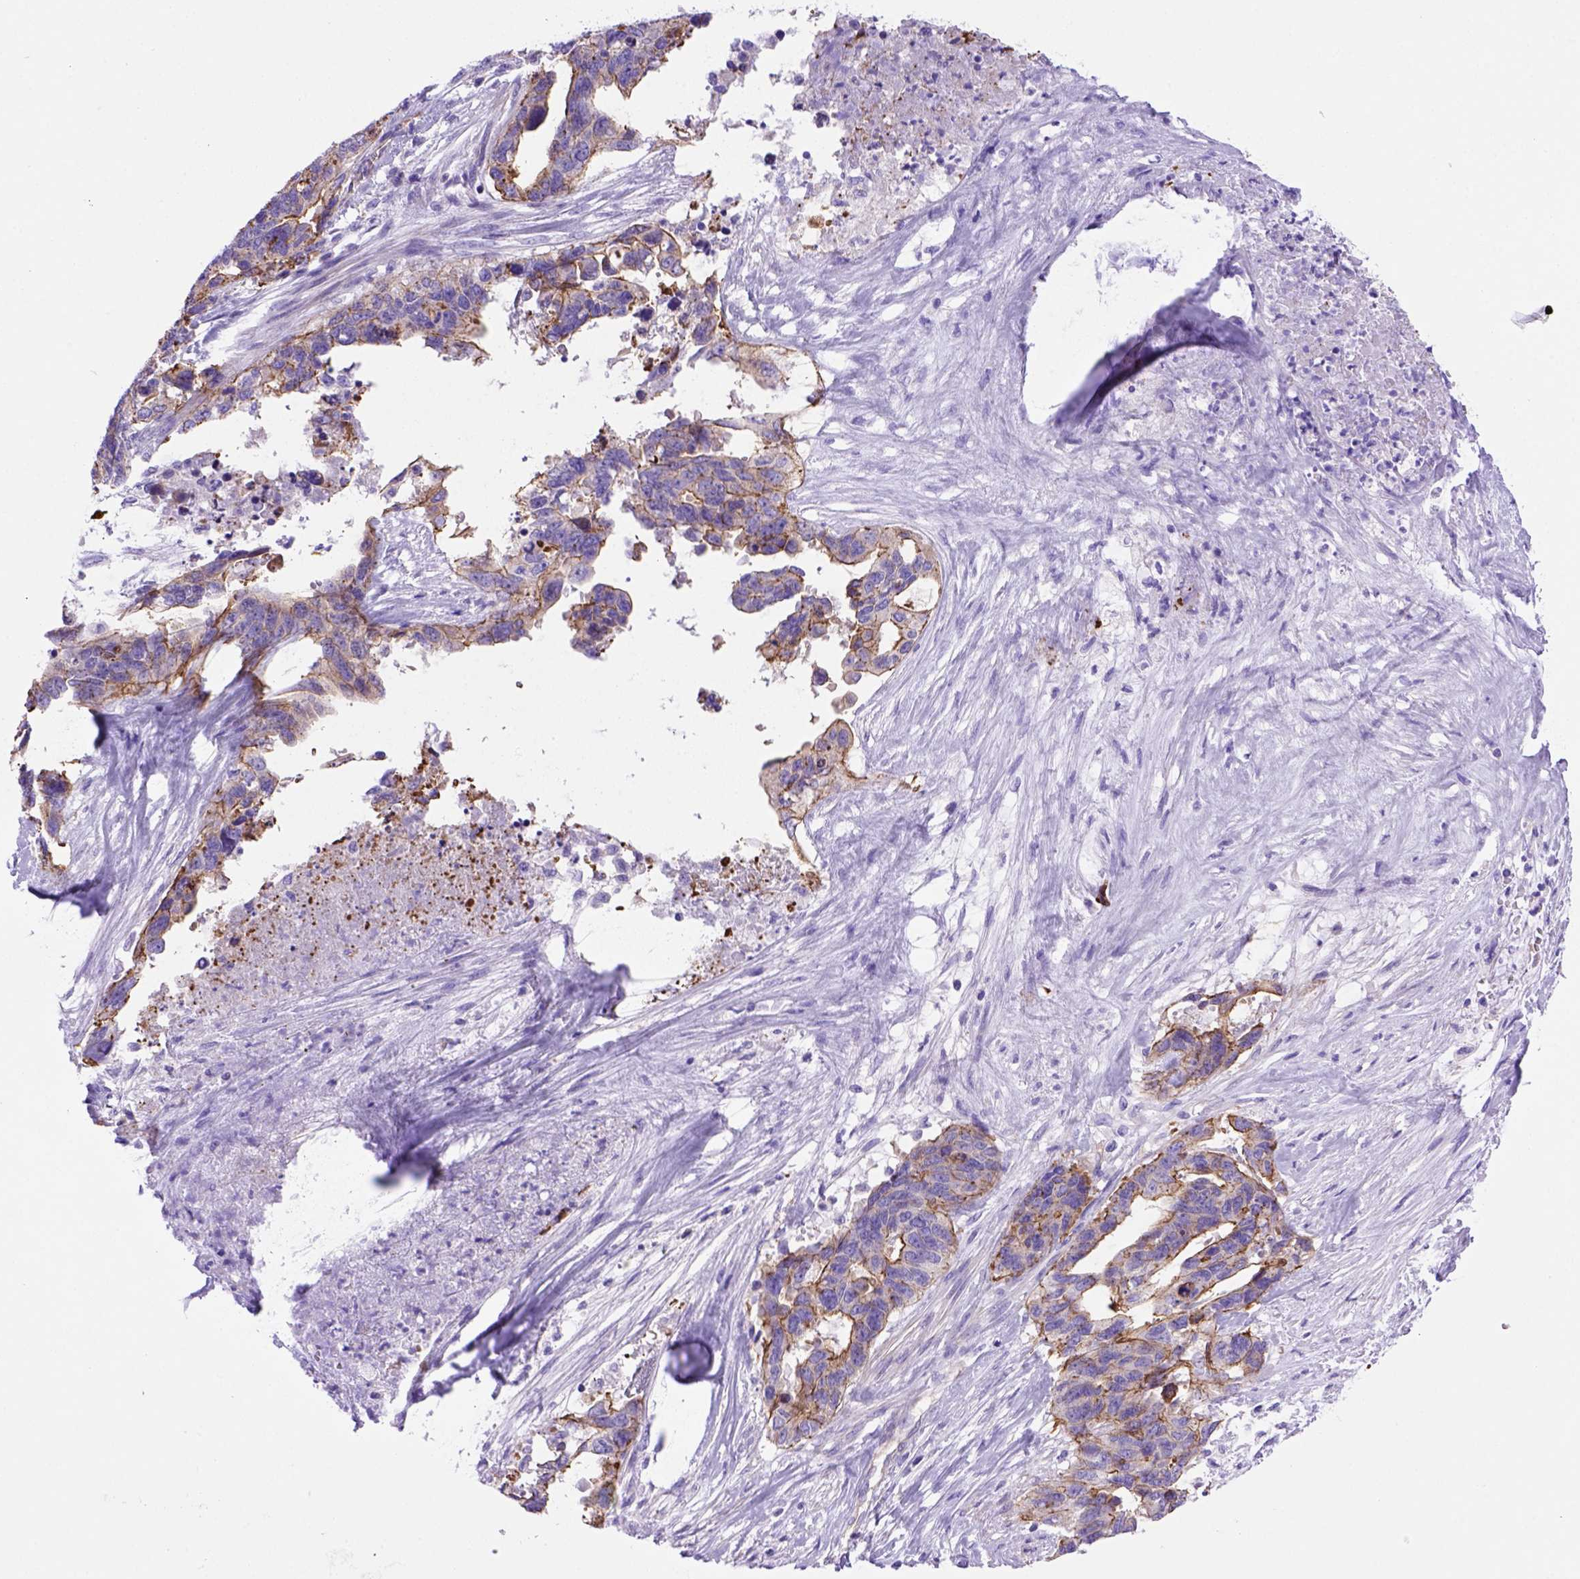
{"staining": {"intensity": "moderate", "quantity": ">75%", "location": "cytoplasmic/membranous"}, "tissue": "ovarian cancer", "cell_type": "Tumor cells", "image_type": "cancer", "snomed": [{"axis": "morphology", "description": "Cystadenocarcinoma, serous, NOS"}, {"axis": "topography", "description": "Ovary"}], "caption": "High-power microscopy captured an immunohistochemistry (IHC) photomicrograph of ovarian serous cystadenocarcinoma, revealing moderate cytoplasmic/membranous staining in approximately >75% of tumor cells.", "gene": "PEX12", "patient": {"sex": "female", "age": 69}}